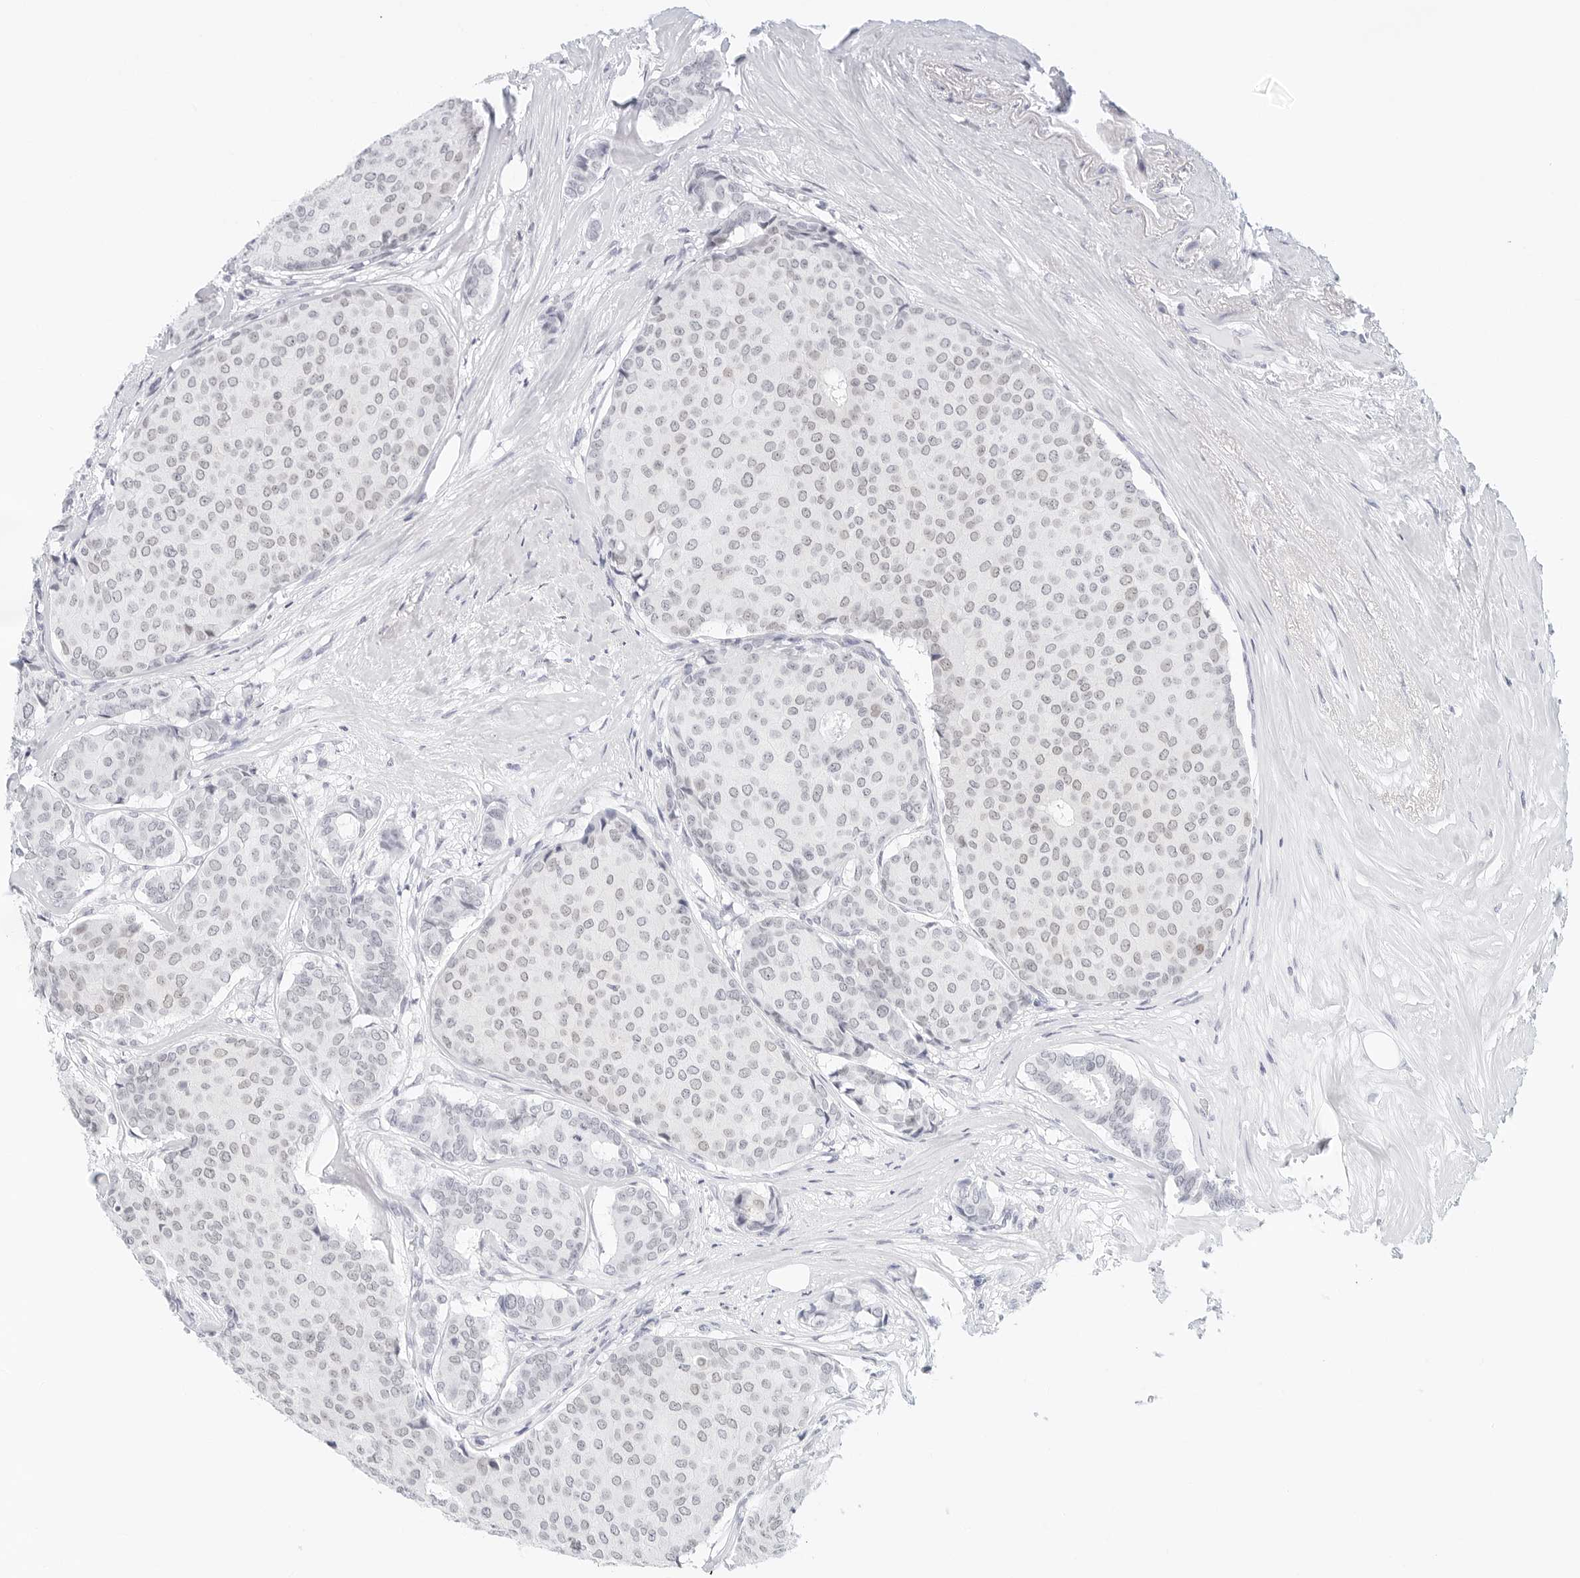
{"staining": {"intensity": "weak", "quantity": "<25%", "location": "nuclear"}, "tissue": "breast cancer", "cell_type": "Tumor cells", "image_type": "cancer", "snomed": [{"axis": "morphology", "description": "Duct carcinoma"}, {"axis": "topography", "description": "Breast"}], "caption": "Tumor cells show no significant expression in intraductal carcinoma (breast). (DAB immunohistochemistry visualized using brightfield microscopy, high magnification).", "gene": "CD22", "patient": {"sex": "female", "age": 75}}